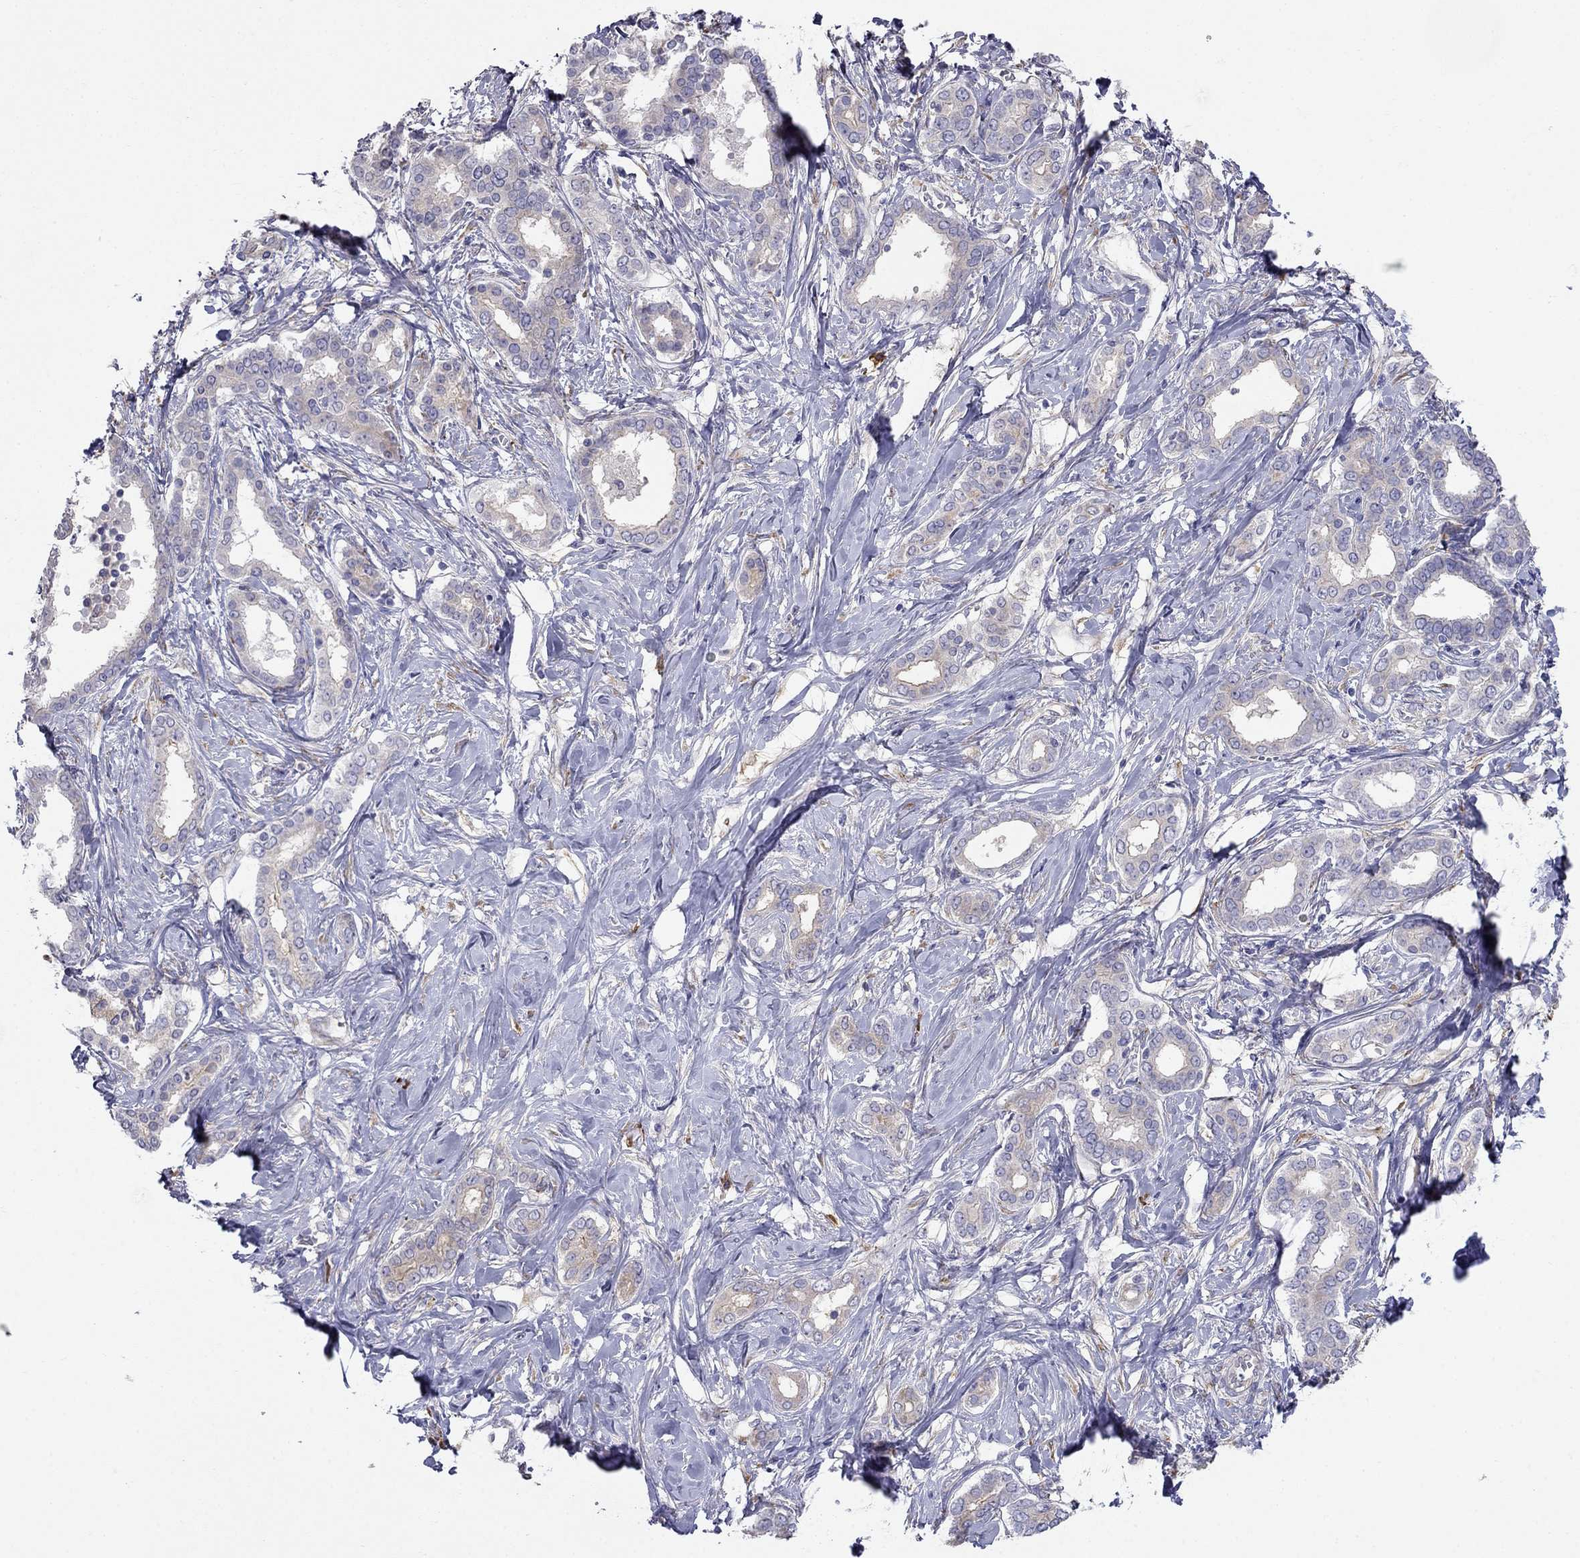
{"staining": {"intensity": "weak", "quantity": ">75%", "location": "cytoplasmic/membranous"}, "tissue": "liver cancer", "cell_type": "Tumor cells", "image_type": "cancer", "snomed": [{"axis": "morphology", "description": "Cholangiocarcinoma"}, {"axis": "topography", "description": "Liver"}], "caption": "IHC (DAB (3,3'-diaminobenzidine)) staining of liver cancer (cholangiocarcinoma) exhibits weak cytoplasmic/membranous protein staining in approximately >75% of tumor cells.", "gene": "LONRF2", "patient": {"sex": "female", "age": 47}}